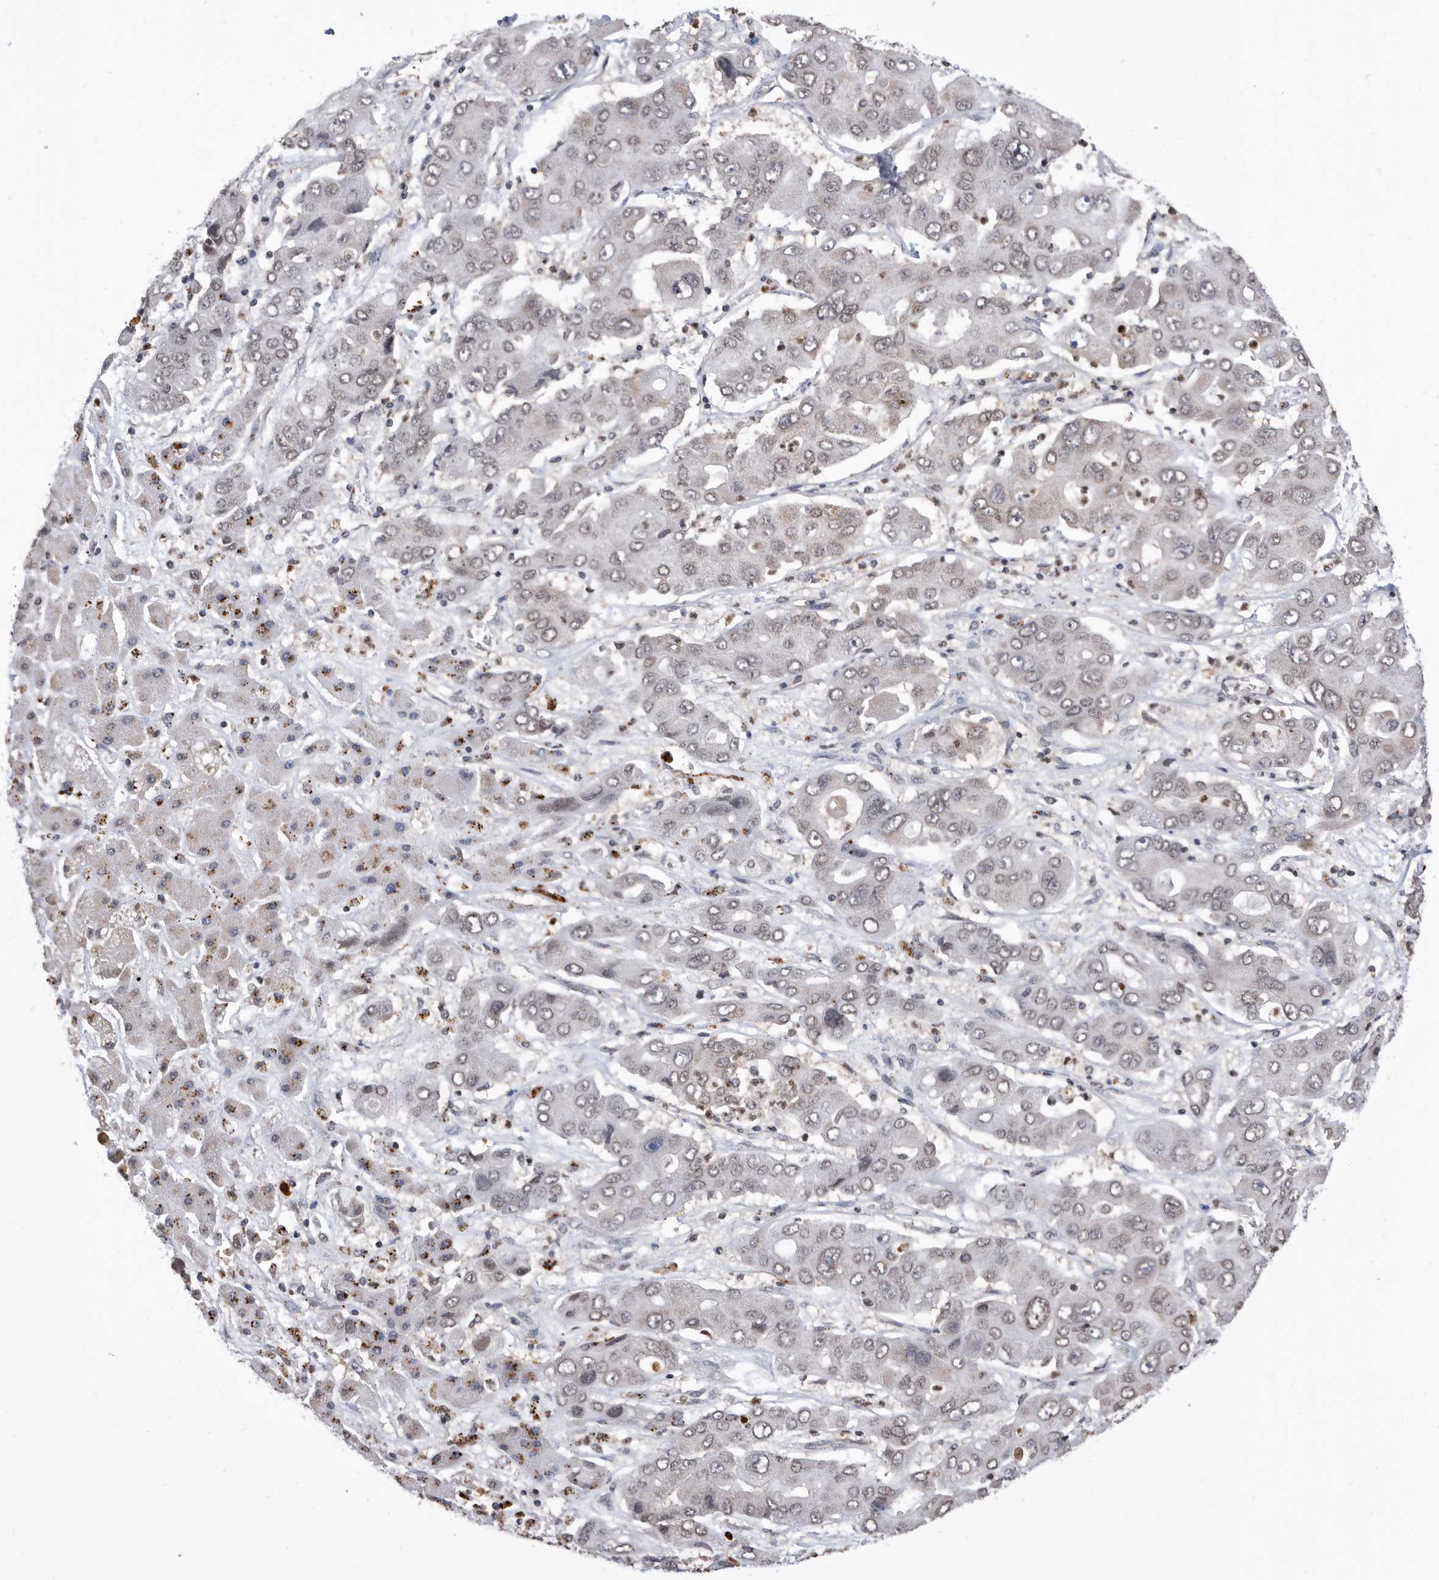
{"staining": {"intensity": "weak", "quantity": ">75%", "location": "cytoplasmic/membranous,nuclear"}, "tissue": "liver cancer", "cell_type": "Tumor cells", "image_type": "cancer", "snomed": [{"axis": "morphology", "description": "Cholangiocarcinoma"}, {"axis": "topography", "description": "Liver"}], "caption": "A brown stain labels weak cytoplasmic/membranous and nuclear expression of a protein in liver cancer tumor cells.", "gene": "TSTD1", "patient": {"sex": "male", "age": 67}}